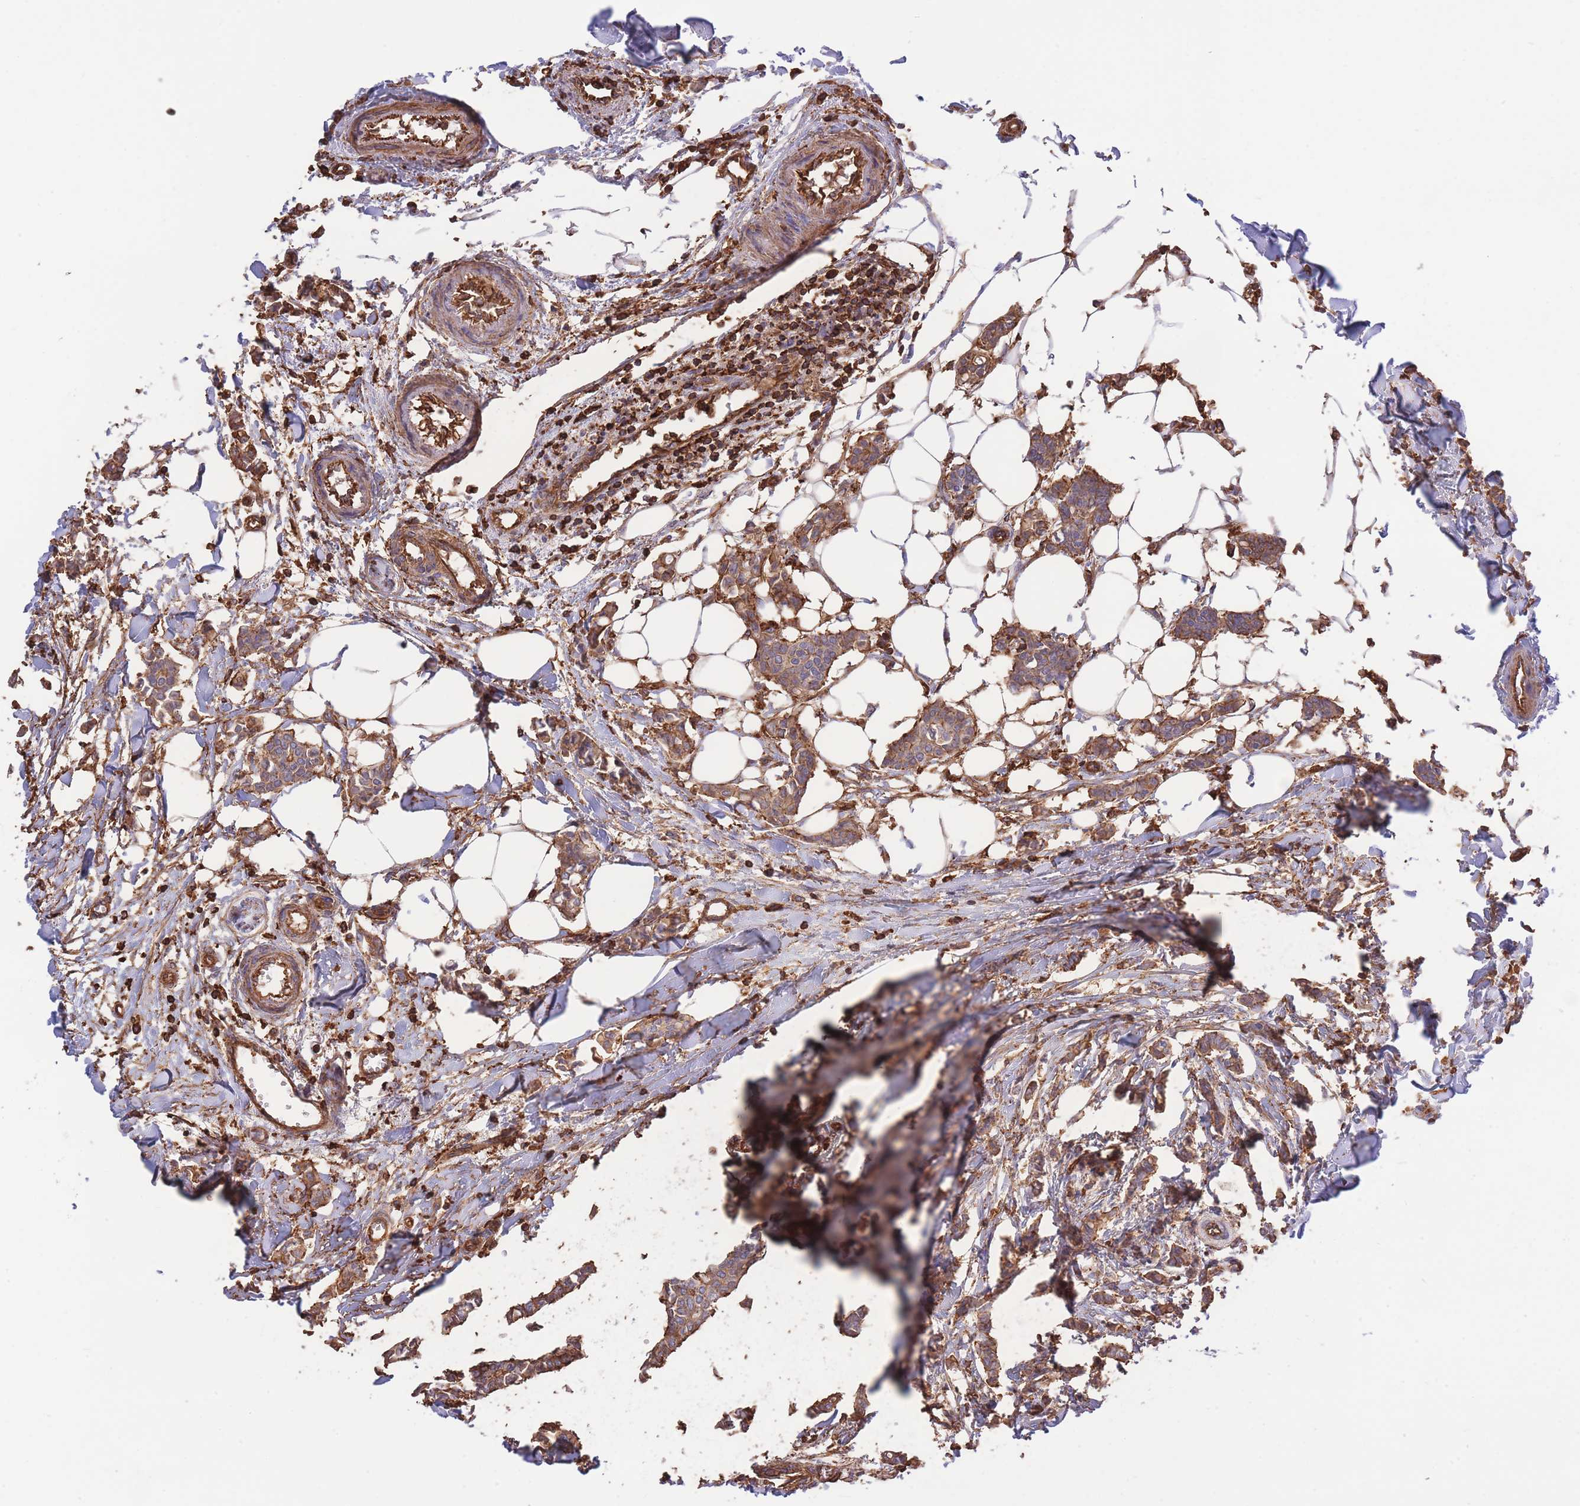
{"staining": {"intensity": "strong", "quantity": ">75%", "location": "cytoplasmic/membranous"}, "tissue": "breast cancer", "cell_type": "Tumor cells", "image_type": "cancer", "snomed": [{"axis": "morphology", "description": "Duct carcinoma"}, {"axis": "topography", "description": "Breast"}], "caption": "Immunohistochemical staining of infiltrating ductal carcinoma (breast) reveals high levels of strong cytoplasmic/membranous protein staining in about >75% of tumor cells.", "gene": "LRRN4CL", "patient": {"sex": "female", "age": 41}}